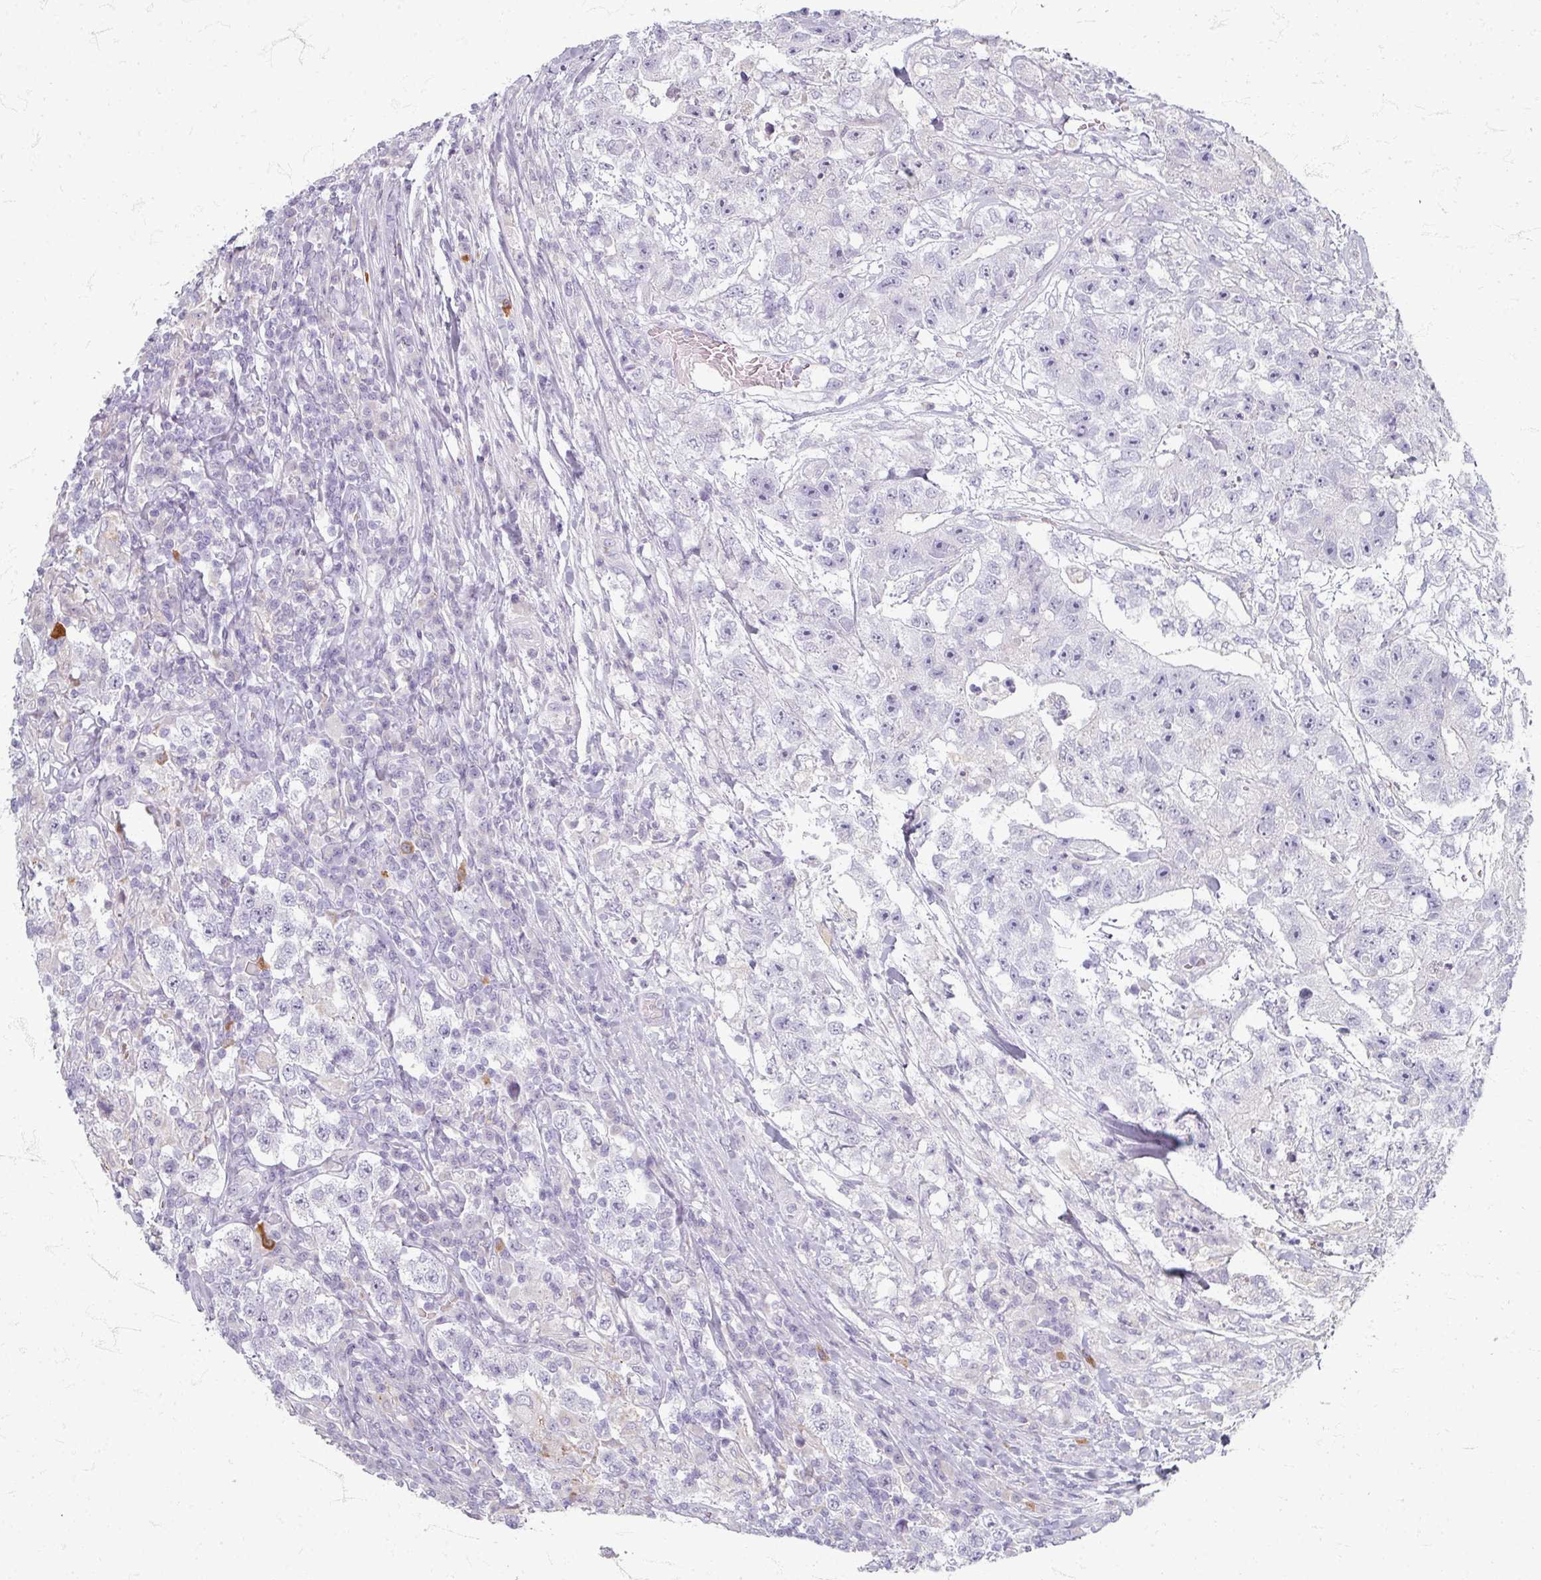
{"staining": {"intensity": "negative", "quantity": "none", "location": "none"}, "tissue": "testis cancer", "cell_type": "Tumor cells", "image_type": "cancer", "snomed": [{"axis": "morphology", "description": "Seminoma, NOS"}, {"axis": "morphology", "description": "Carcinoma, Embryonal, NOS"}, {"axis": "topography", "description": "Testis"}], "caption": "The IHC photomicrograph has no significant staining in tumor cells of testis cancer tissue.", "gene": "ZNF878", "patient": {"sex": "male", "age": 41}}